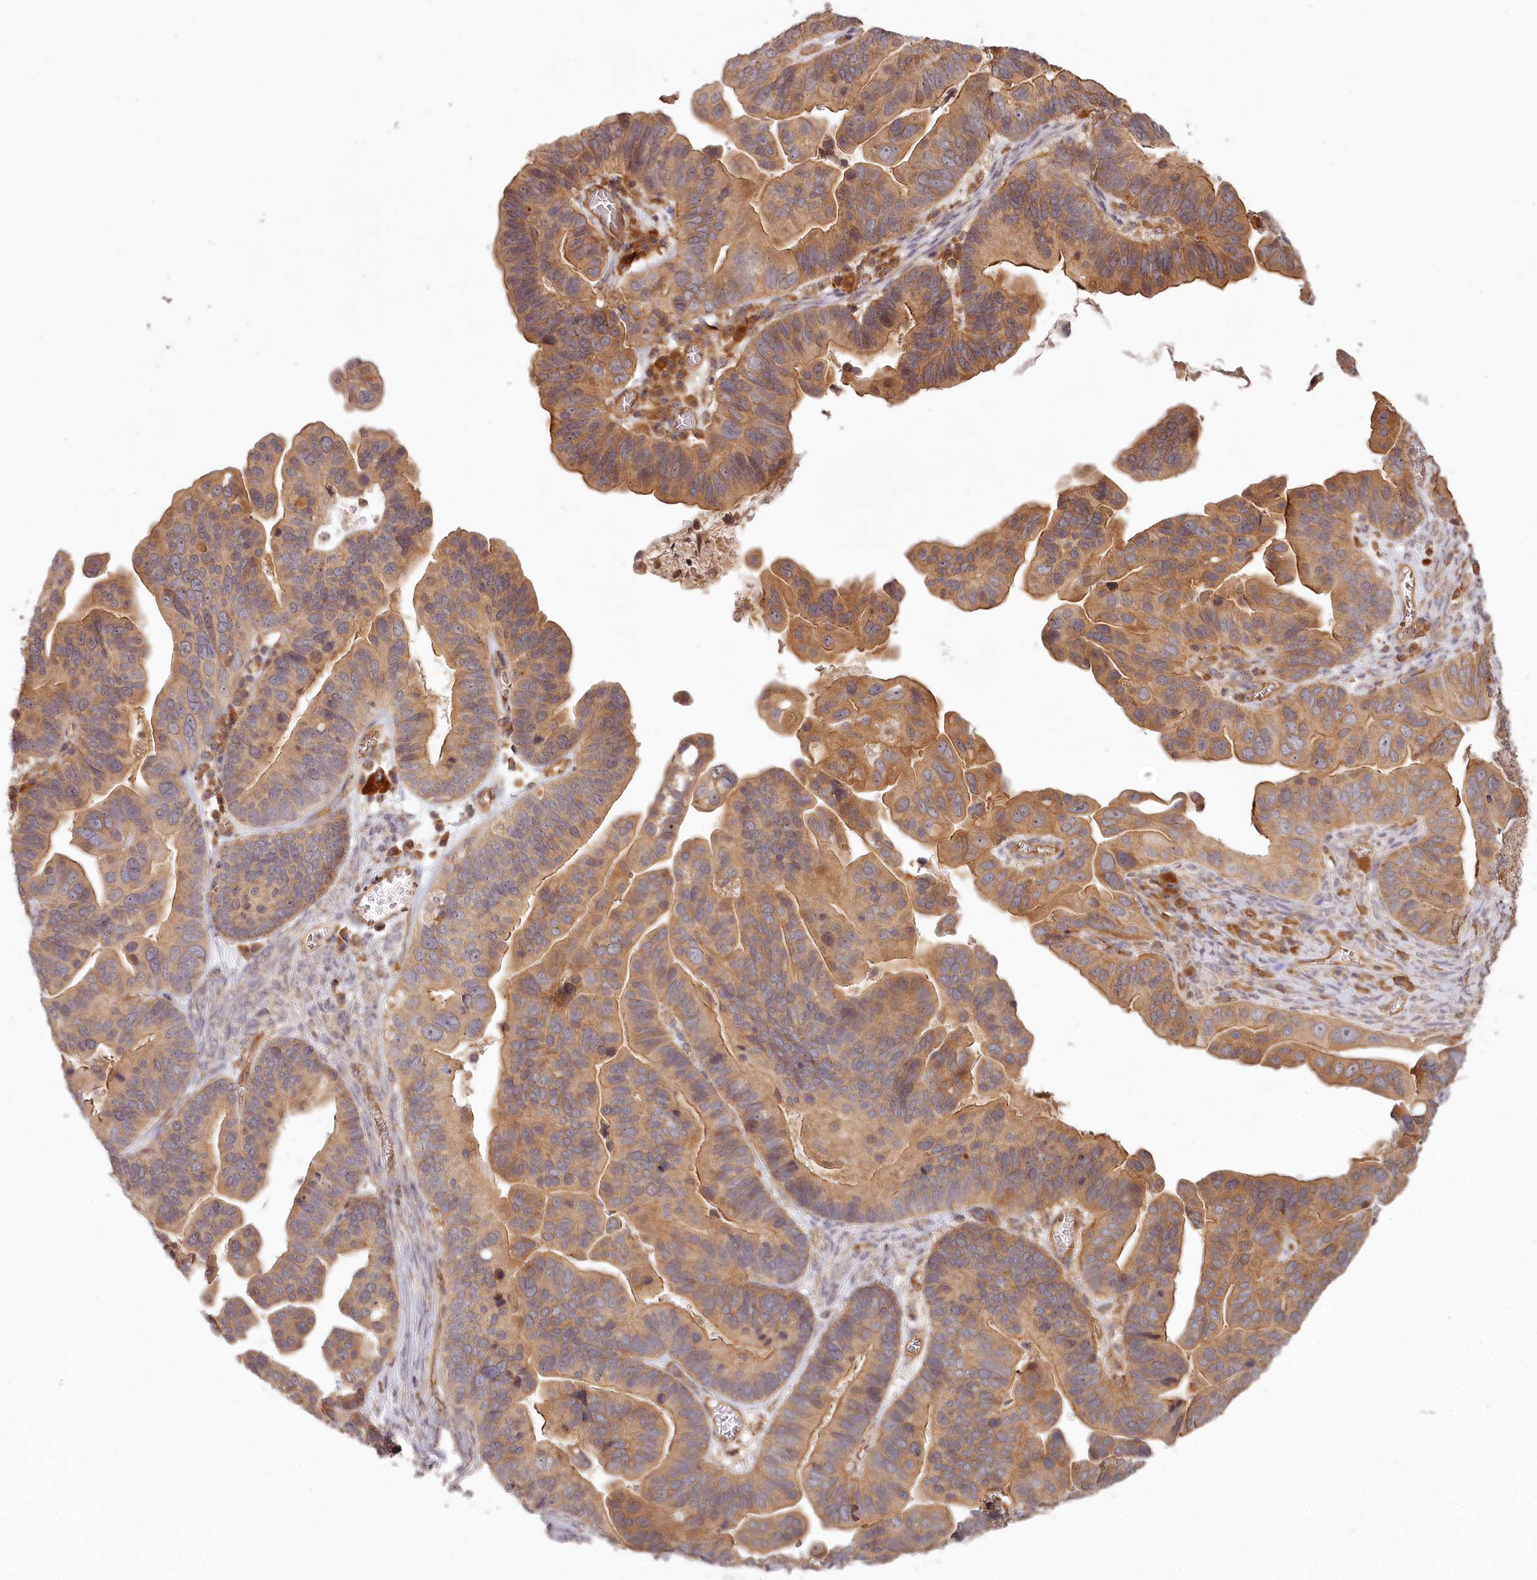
{"staining": {"intensity": "moderate", "quantity": ">75%", "location": "cytoplasmic/membranous"}, "tissue": "ovarian cancer", "cell_type": "Tumor cells", "image_type": "cancer", "snomed": [{"axis": "morphology", "description": "Cystadenocarcinoma, serous, NOS"}, {"axis": "topography", "description": "Ovary"}], "caption": "Immunohistochemical staining of human ovarian cancer shows moderate cytoplasmic/membranous protein positivity in about >75% of tumor cells.", "gene": "TMIE", "patient": {"sex": "female", "age": 56}}